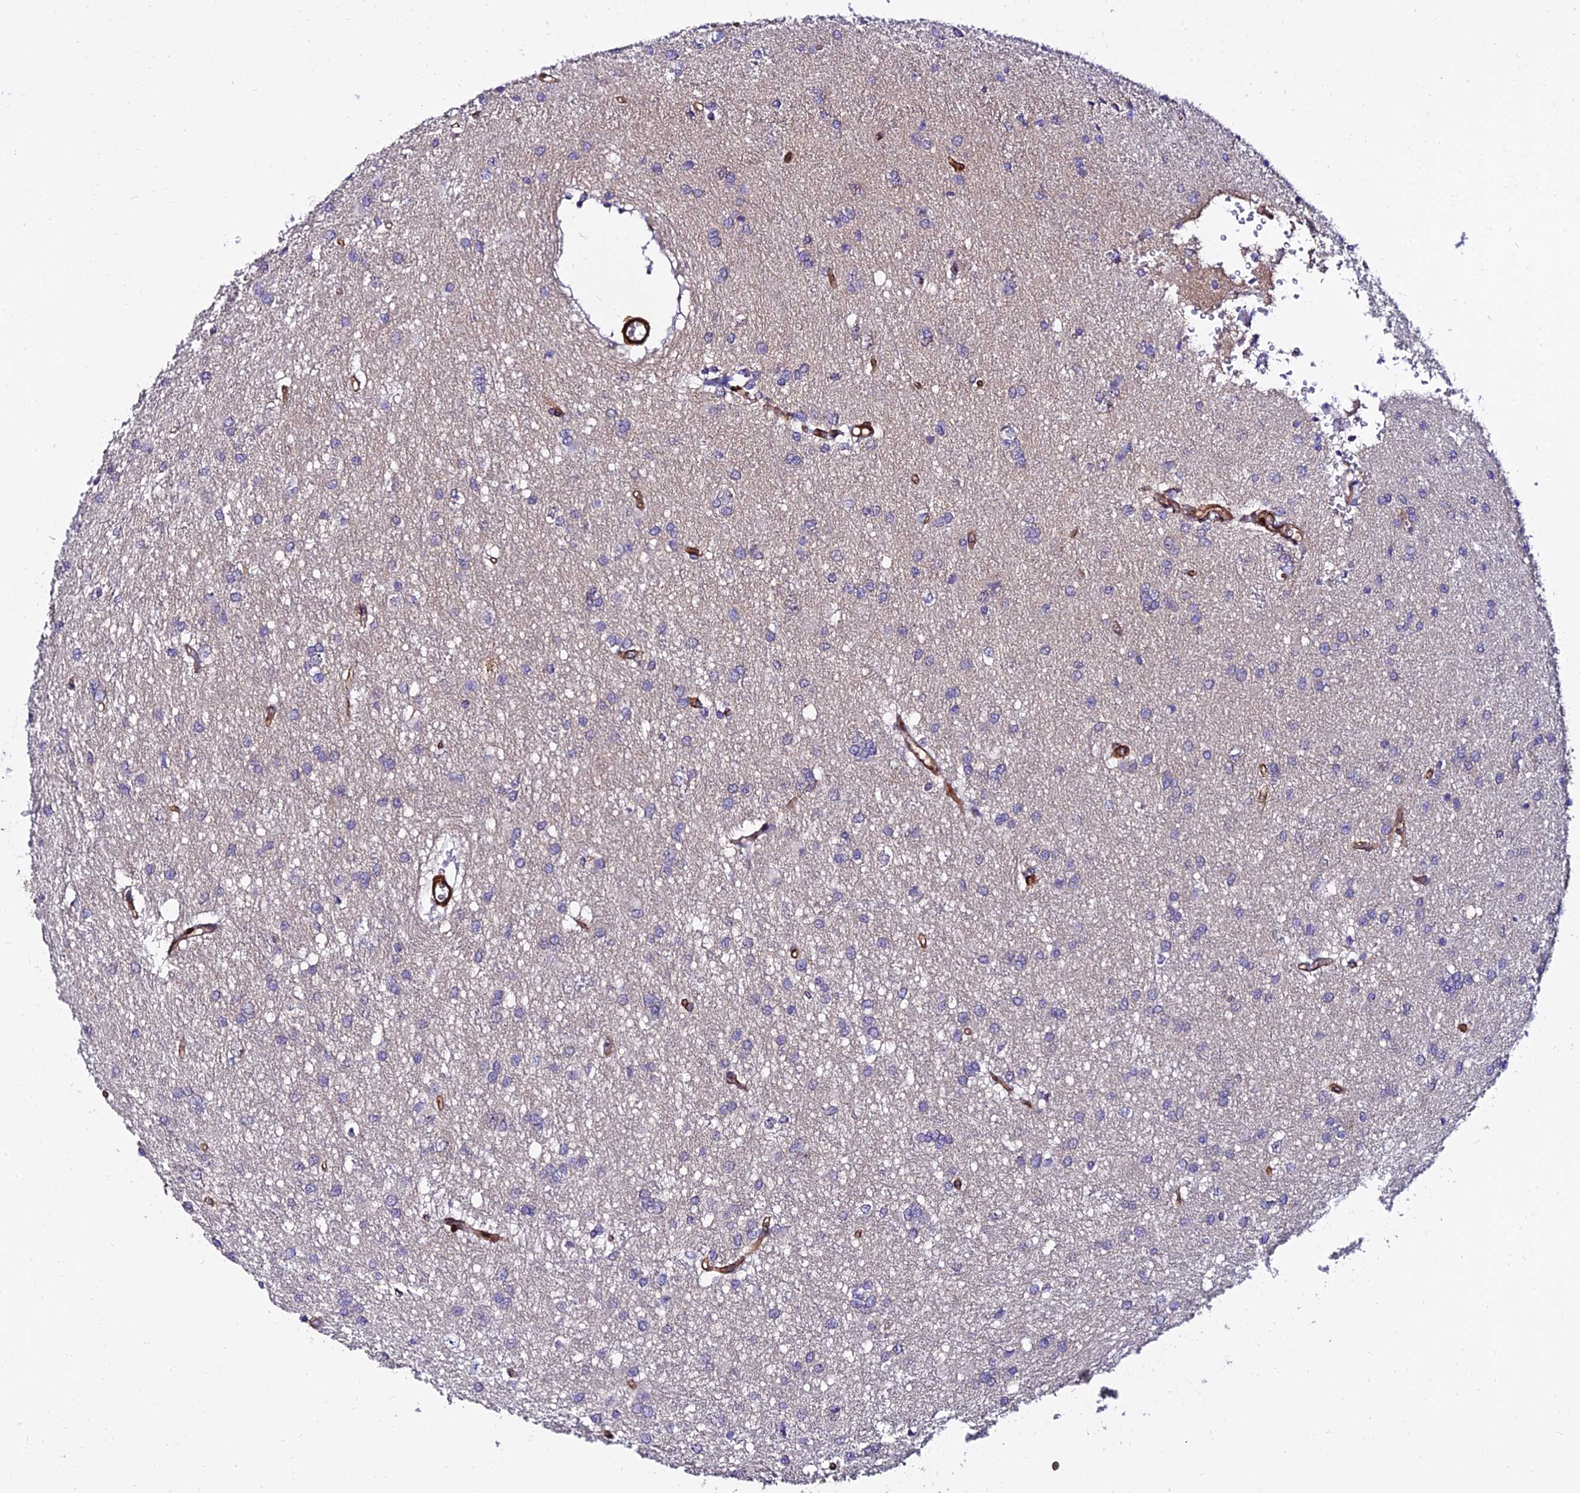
{"staining": {"intensity": "negative", "quantity": "none", "location": "none"}, "tissue": "glioma", "cell_type": "Tumor cells", "image_type": "cancer", "snomed": [{"axis": "morphology", "description": "Glioma, malignant, High grade"}, {"axis": "topography", "description": "Brain"}], "caption": "Image shows no protein positivity in tumor cells of malignant glioma (high-grade) tissue.", "gene": "ALDH3B2", "patient": {"sex": "female", "age": 50}}